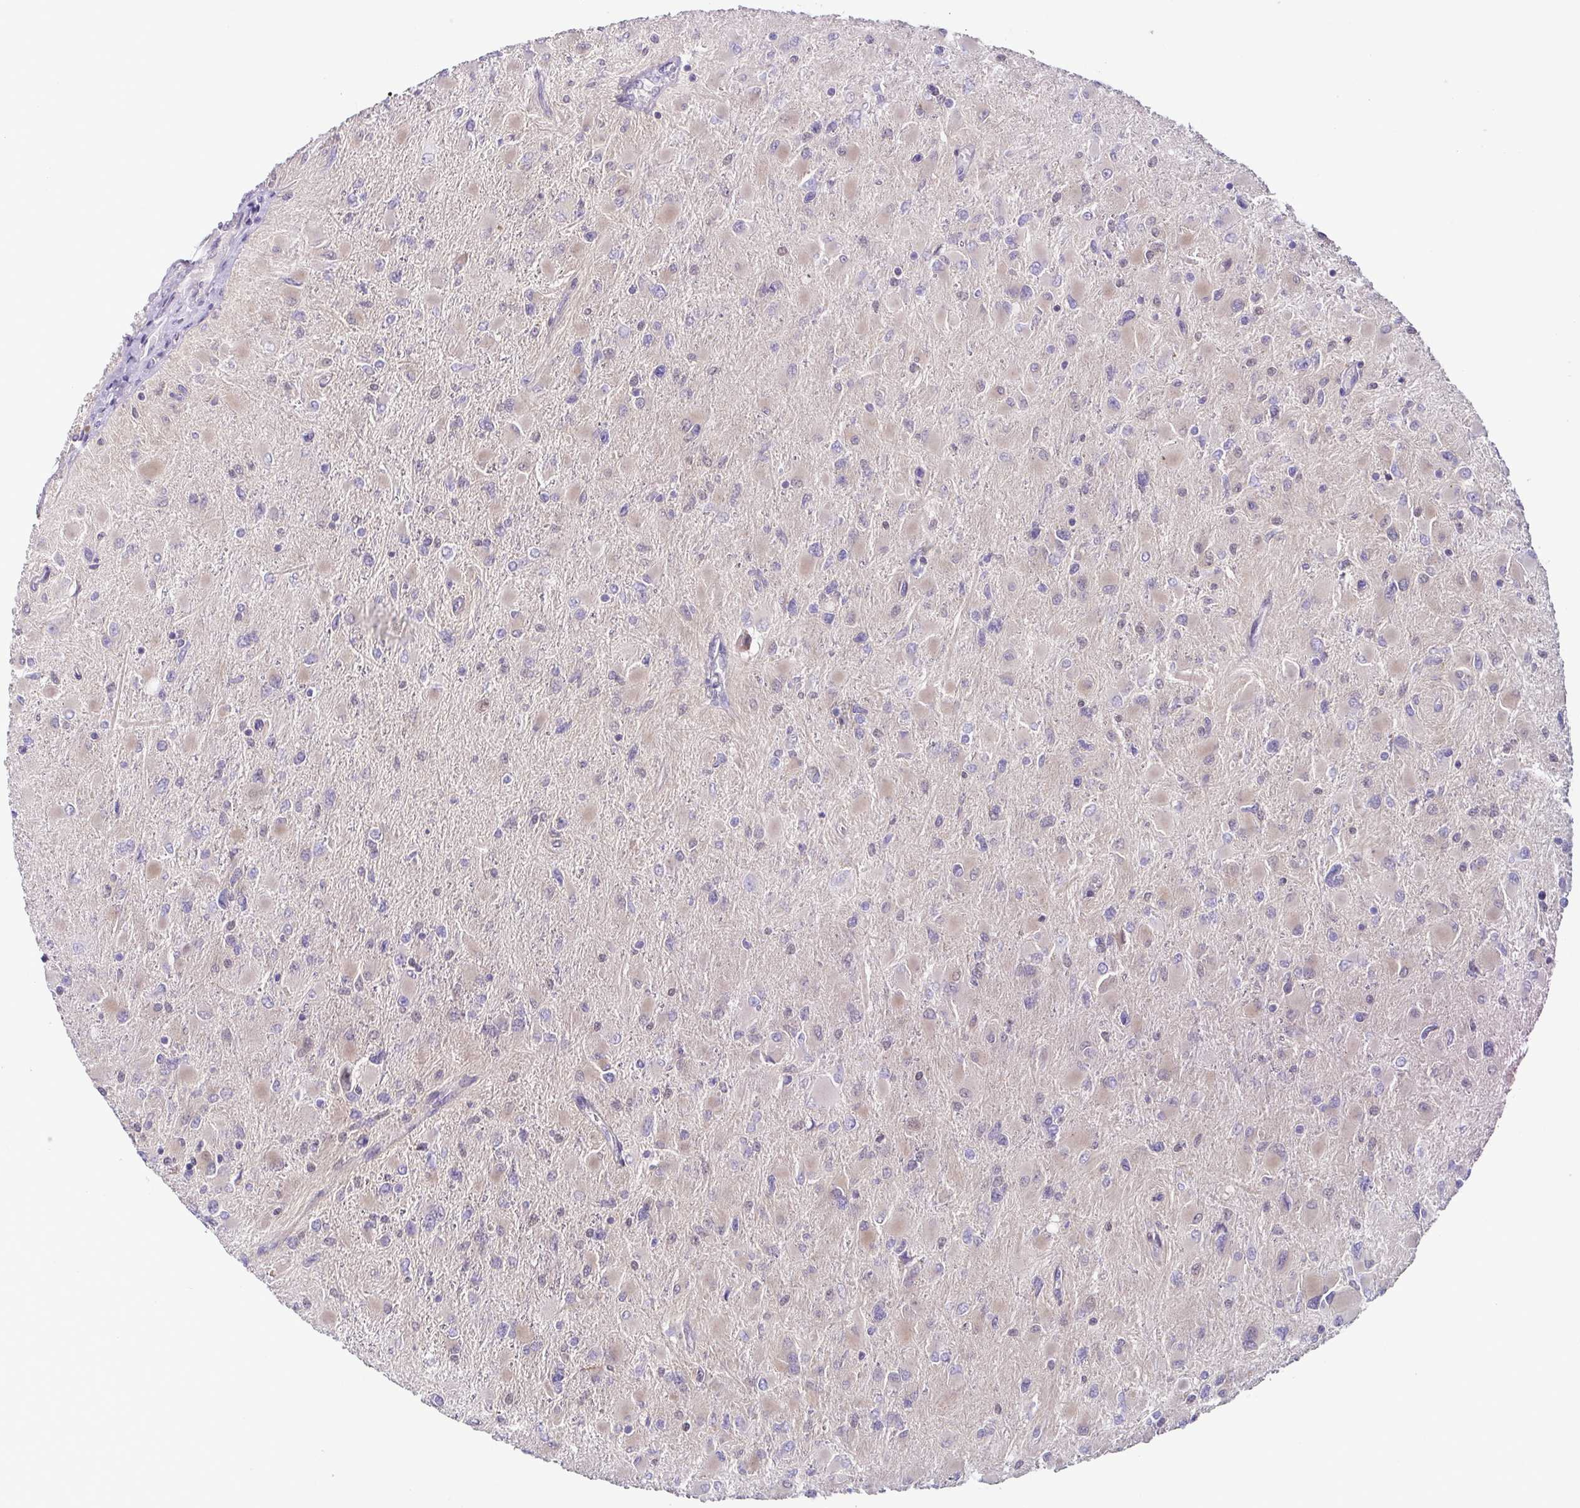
{"staining": {"intensity": "negative", "quantity": "none", "location": "none"}, "tissue": "glioma", "cell_type": "Tumor cells", "image_type": "cancer", "snomed": [{"axis": "morphology", "description": "Glioma, malignant, High grade"}, {"axis": "topography", "description": "Cerebral cortex"}], "caption": "A histopathology image of high-grade glioma (malignant) stained for a protein shows no brown staining in tumor cells. (Brightfield microscopy of DAB immunohistochemistry (IHC) at high magnification).", "gene": "UBE2Q1", "patient": {"sex": "female", "age": 36}}